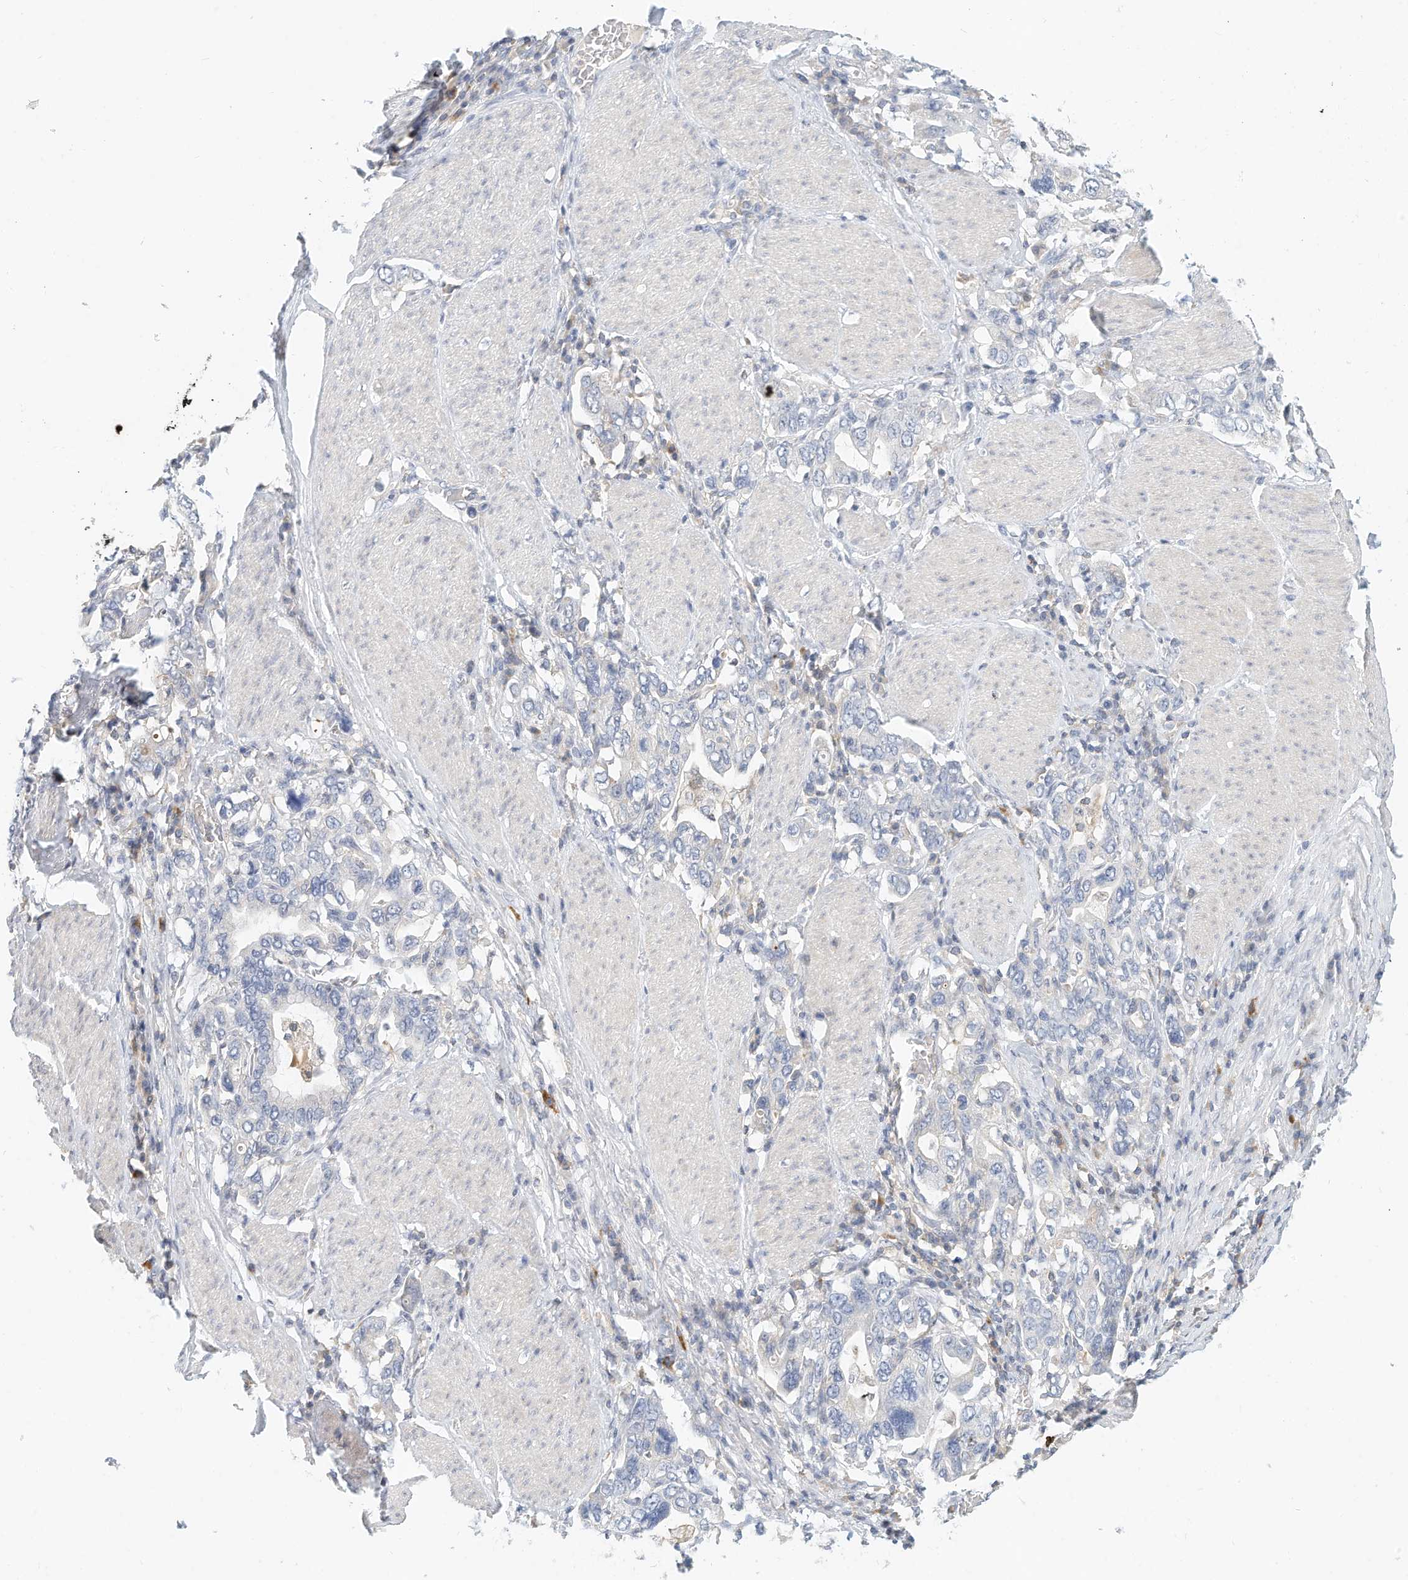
{"staining": {"intensity": "negative", "quantity": "none", "location": "none"}, "tissue": "stomach cancer", "cell_type": "Tumor cells", "image_type": "cancer", "snomed": [{"axis": "morphology", "description": "Adenocarcinoma, NOS"}, {"axis": "topography", "description": "Stomach, upper"}], "caption": "This micrograph is of stomach cancer stained with IHC to label a protein in brown with the nuclei are counter-stained blue. There is no expression in tumor cells.", "gene": "MICAL1", "patient": {"sex": "male", "age": 62}}